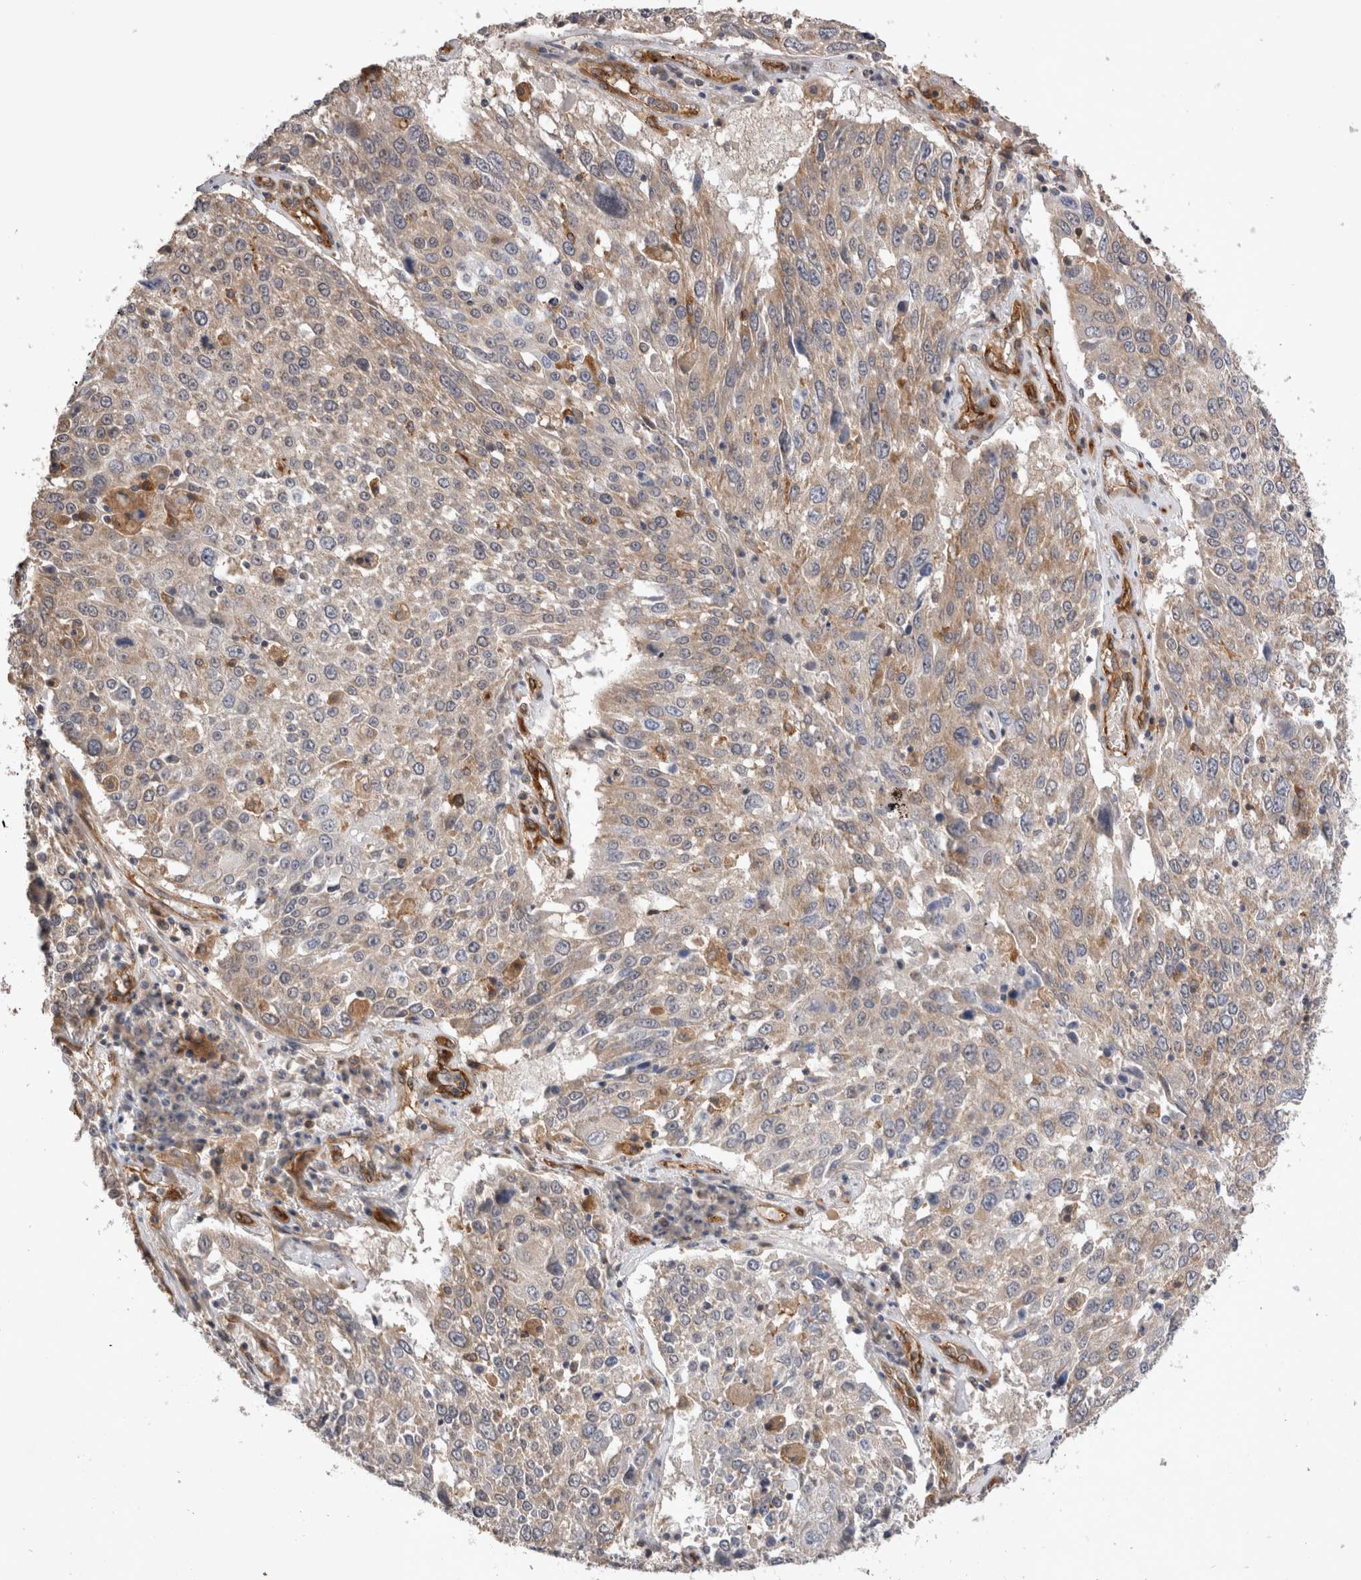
{"staining": {"intensity": "weak", "quantity": "25%-75%", "location": "cytoplasmic/membranous"}, "tissue": "lung cancer", "cell_type": "Tumor cells", "image_type": "cancer", "snomed": [{"axis": "morphology", "description": "Squamous cell carcinoma, NOS"}, {"axis": "topography", "description": "Lung"}], "caption": "The photomicrograph reveals immunohistochemical staining of lung cancer (squamous cell carcinoma). There is weak cytoplasmic/membranous staining is appreciated in about 25%-75% of tumor cells. The staining was performed using DAB to visualize the protein expression in brown, while the nuclei were stained in blue with hematoxylin (Magnification: 20x).", "gene": "BNIP2", "patient": {"sex": "male", "age": 65}}